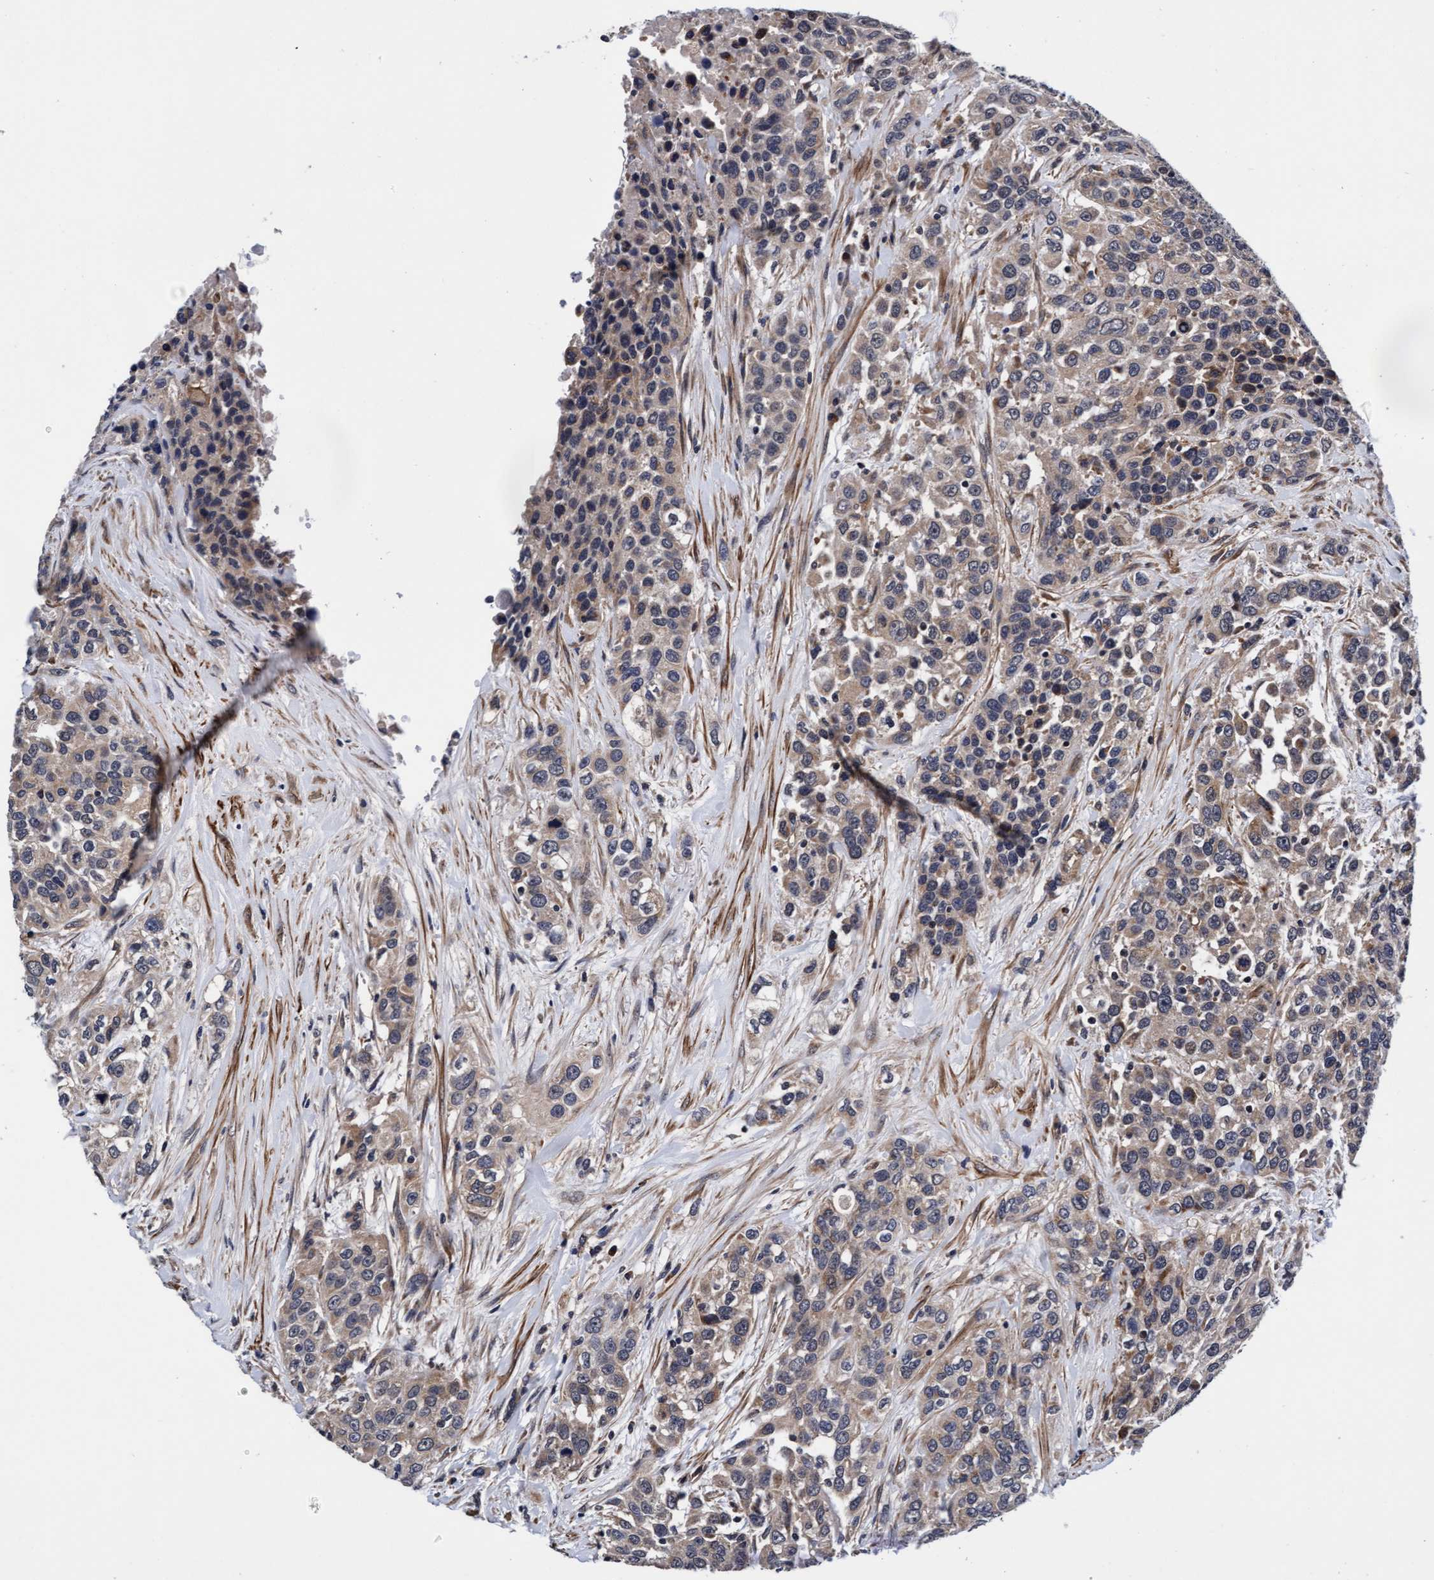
{"staining": {"intensity": "weak", "quantity": ">75%", "location": "cytoplasmic/membranous"}, "tissue": "urothelial cancer", "cell_type": "Tumor cells", "image_type": "cancer", "snomed": [{"axis": "morphology", "description": "Urothelial carcinoma, High grade"}, {"axis": "topography", "description": "Urinary bladder"}], "caption": "This image exhibits urothelial carcinoma (high-grade) stained with IHC to label a protein in brown. The cytoplasmic/membranous of tumor cells show weak positivity for the protein. Nuclei are counter-stained blue.", "gene": "EFCAB13", "patient": {"sex": "female", "age": 80}}